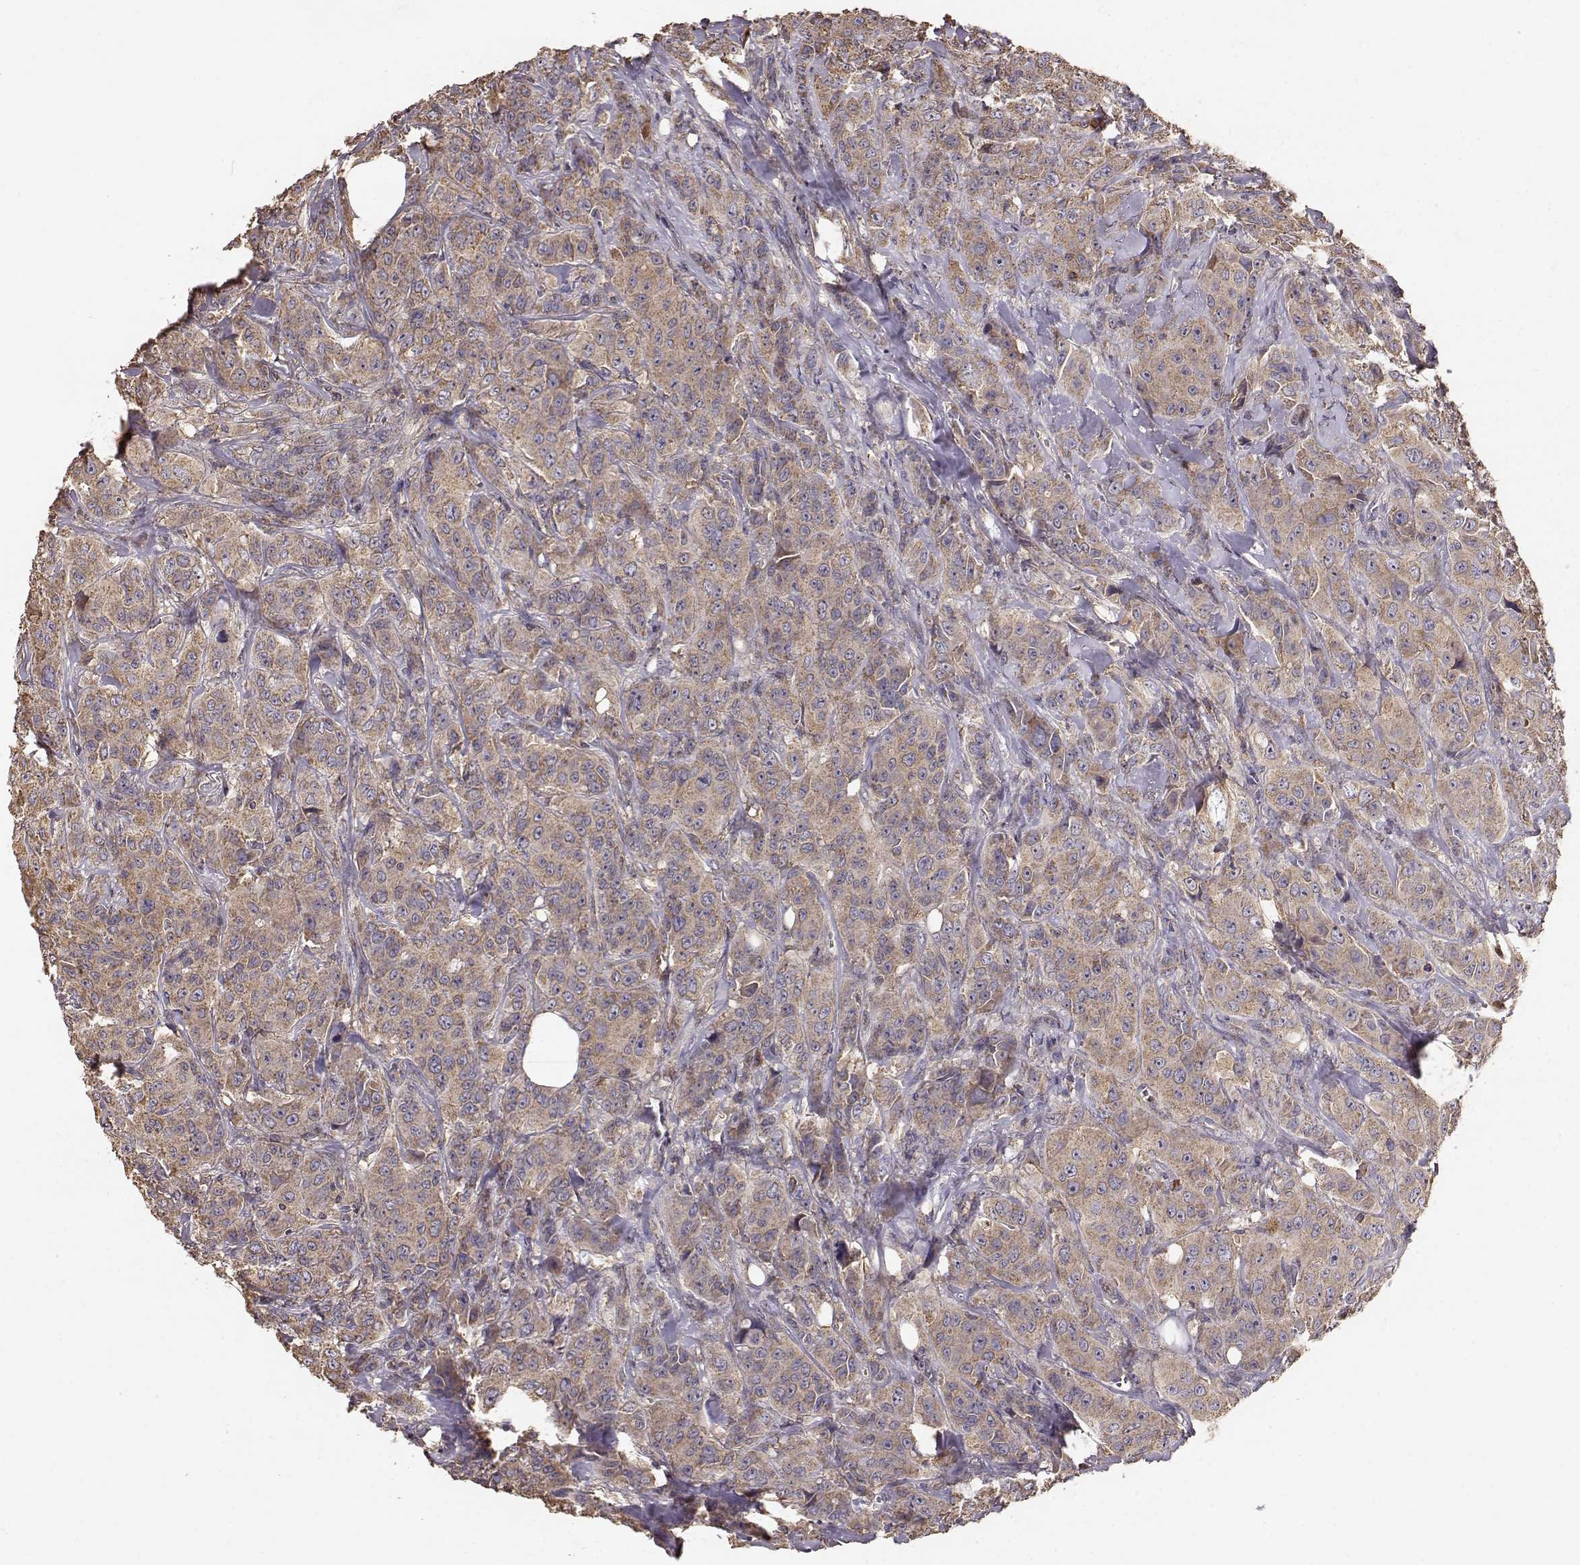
{"staining": {"intensity": "moderate", "quantity": ">75%", "location": "cytoplasmic/membranous"}, "tissue": "breast cancer", "cell_type": "Tumor cells", "image_type": "cancer", "snomed": [{"axis": "morphology", "description": "Duct carcinoma"}, {"axis": "topography", "description": "Breast"}], "caption": "A micrograph of human invasive ductal carcinoma (breast) stained for a protein exhibits moderate cytoplasmic/membranous brown staining in tumor cells. (DAB (3,3'-diaminobenzidine) = brown stain, brightfield microscopy at high magnification).", "gene": "TARS3", "patient": {"sex": "female", "age": 43}}